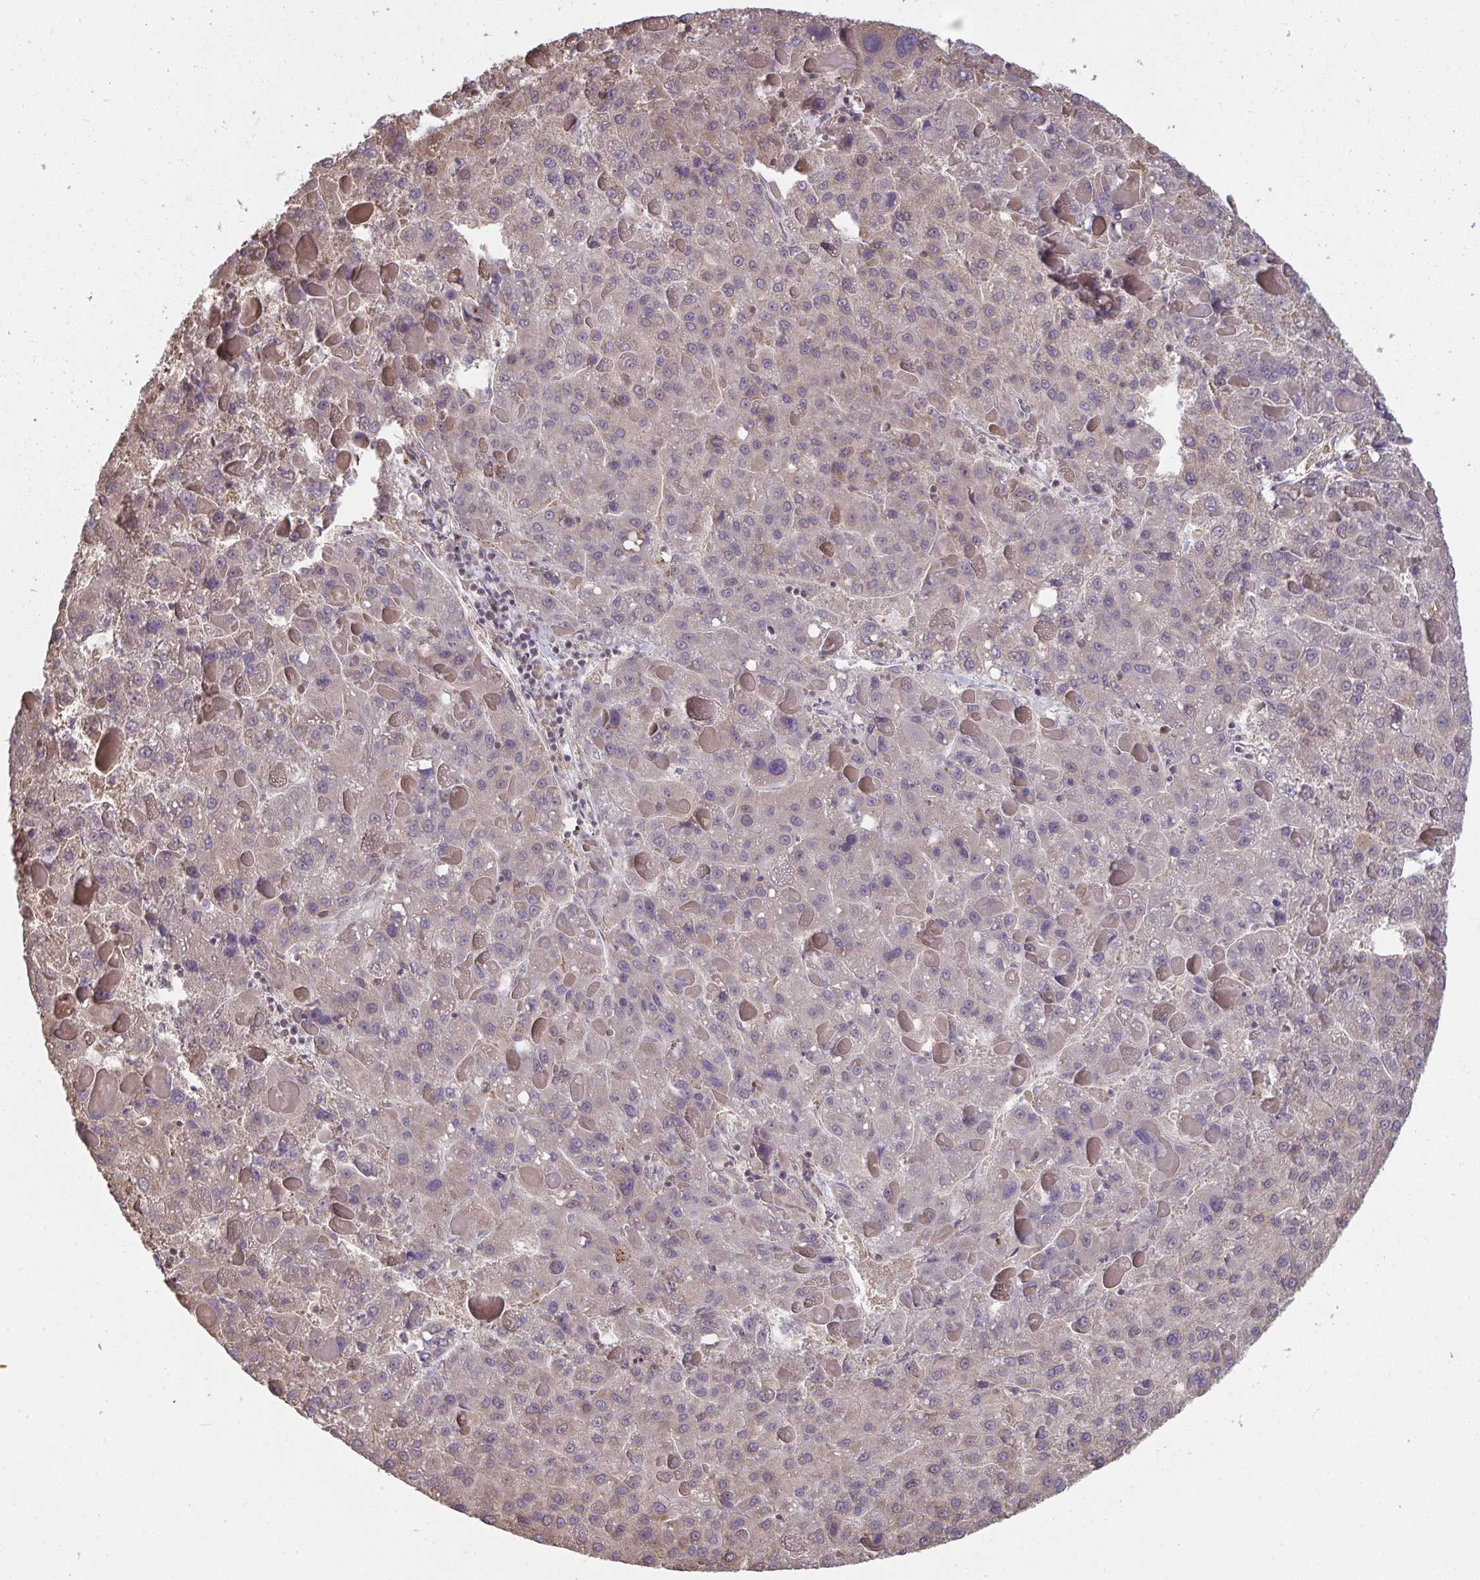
{"staining": {"intensity": "weak", "quantity": "<25%", "location": "cytoplasmic/membranous"}, "tissue": "liver cancer", "cell_type": "Tumor cells", "image_type": "cancer", "snomed": [{"axis": "morphology", "description": "Carcinoma, Hepatocellular, NOS"}, {"axis": "topography", "description": "Liver"}], "caption": "Hepatocellular carcinoma (liver) was stained to show a protein in brown. There is no significant expression in tumor cells.", "gene": "SAP30", "patient": {"sex": "female", "age": 82}}